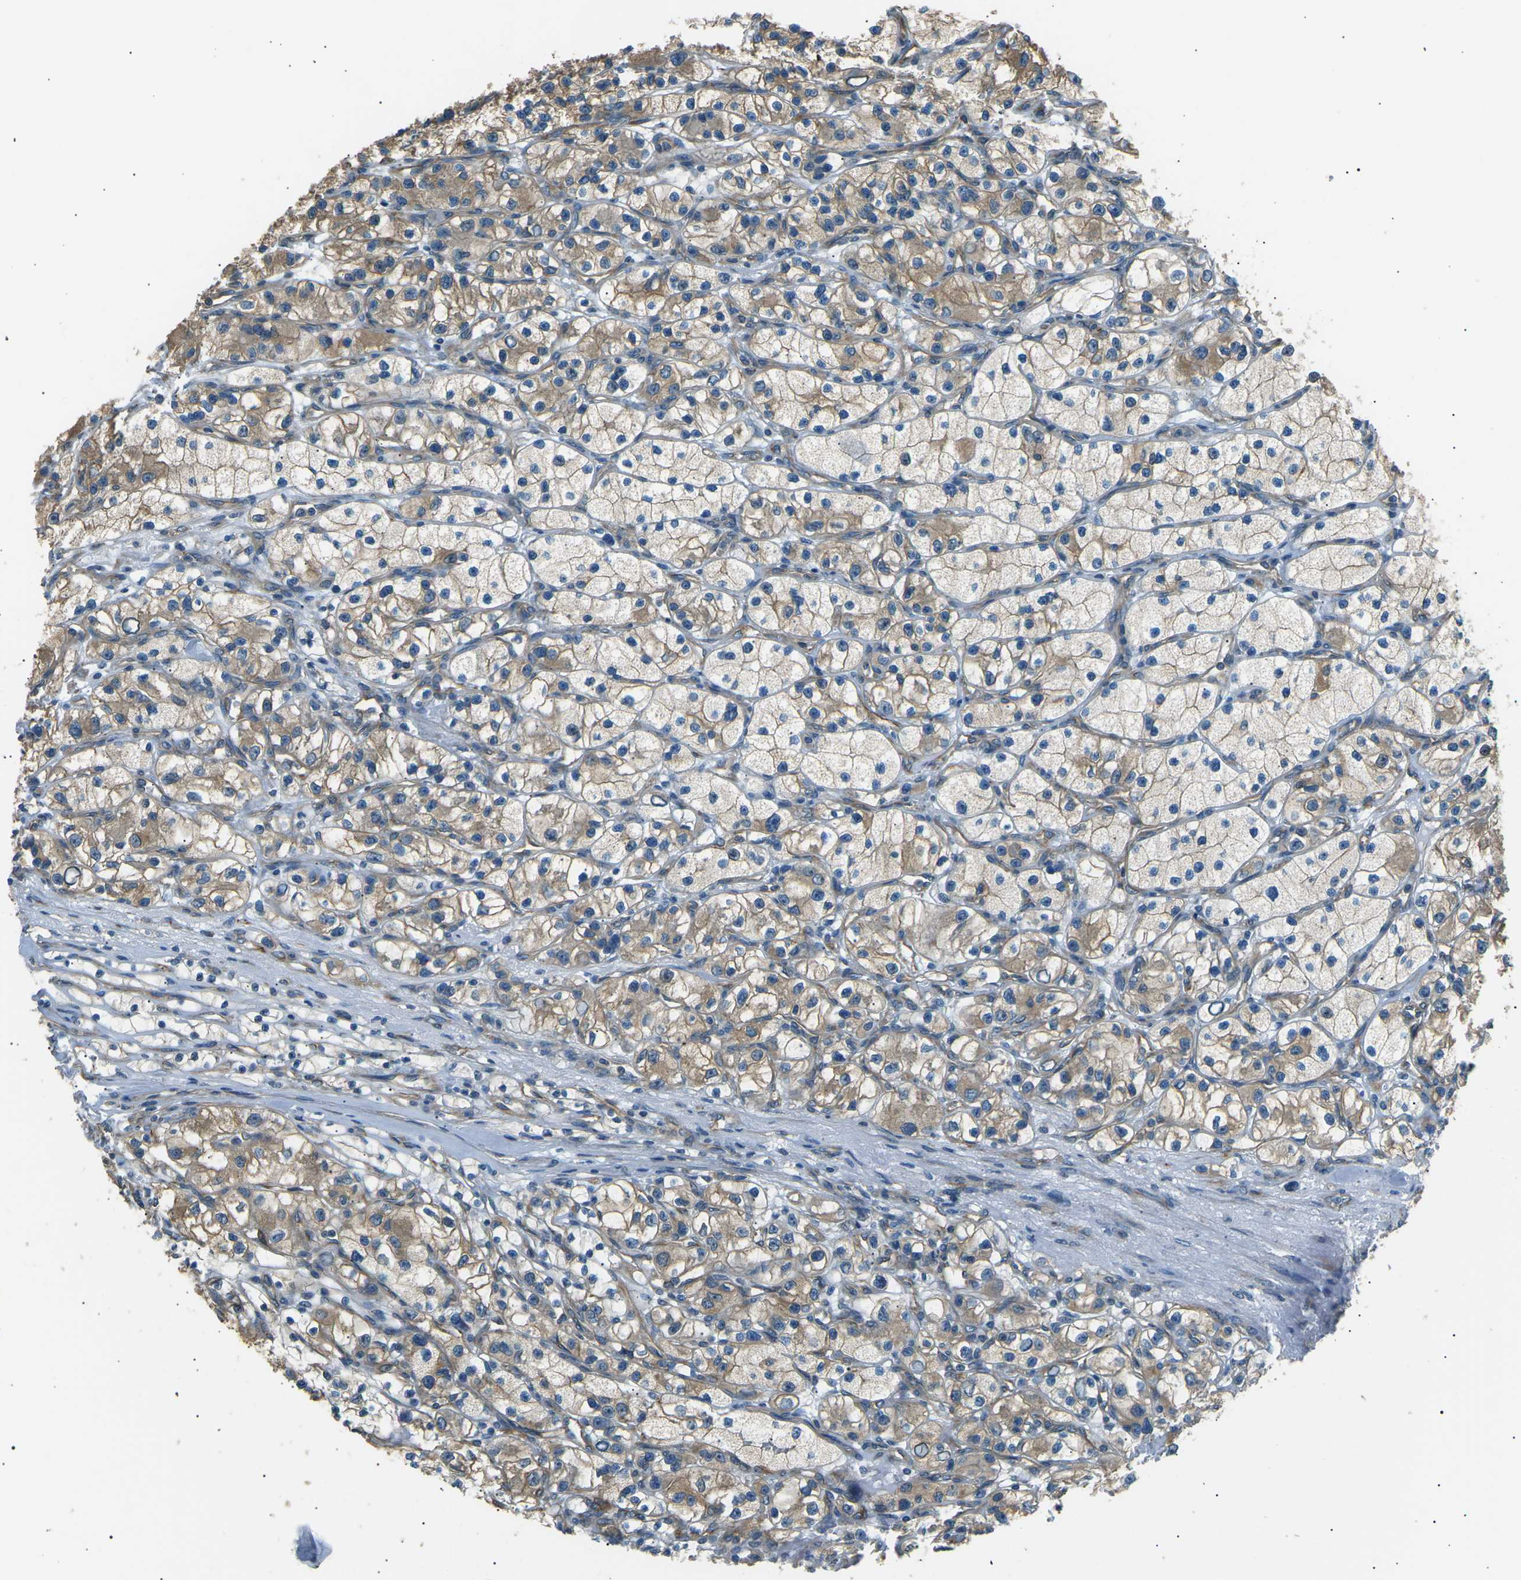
{"staining": {"intensity": "moderate", "quantity": ">75%", "location": "cytoplasmic/membranous"}, "tissue": "renal cancer", "cell_type": "Tumor cells", "image_type": "cancer", "snomed": [{"axis": "morphology", "description": "Adenocarcinoma, NOS"}, {"axis": "topography", "description": "Kidney"}], "caption": "Immunohistochemistry (DAB (3,3'-diaminobenzidine)) staining of renal cancer displays moderate cytoplasmic/membranous protein expression in about >75% of tumor cells.", "gene": "SLK", "patient": {"sex": "female", "age": 57}}